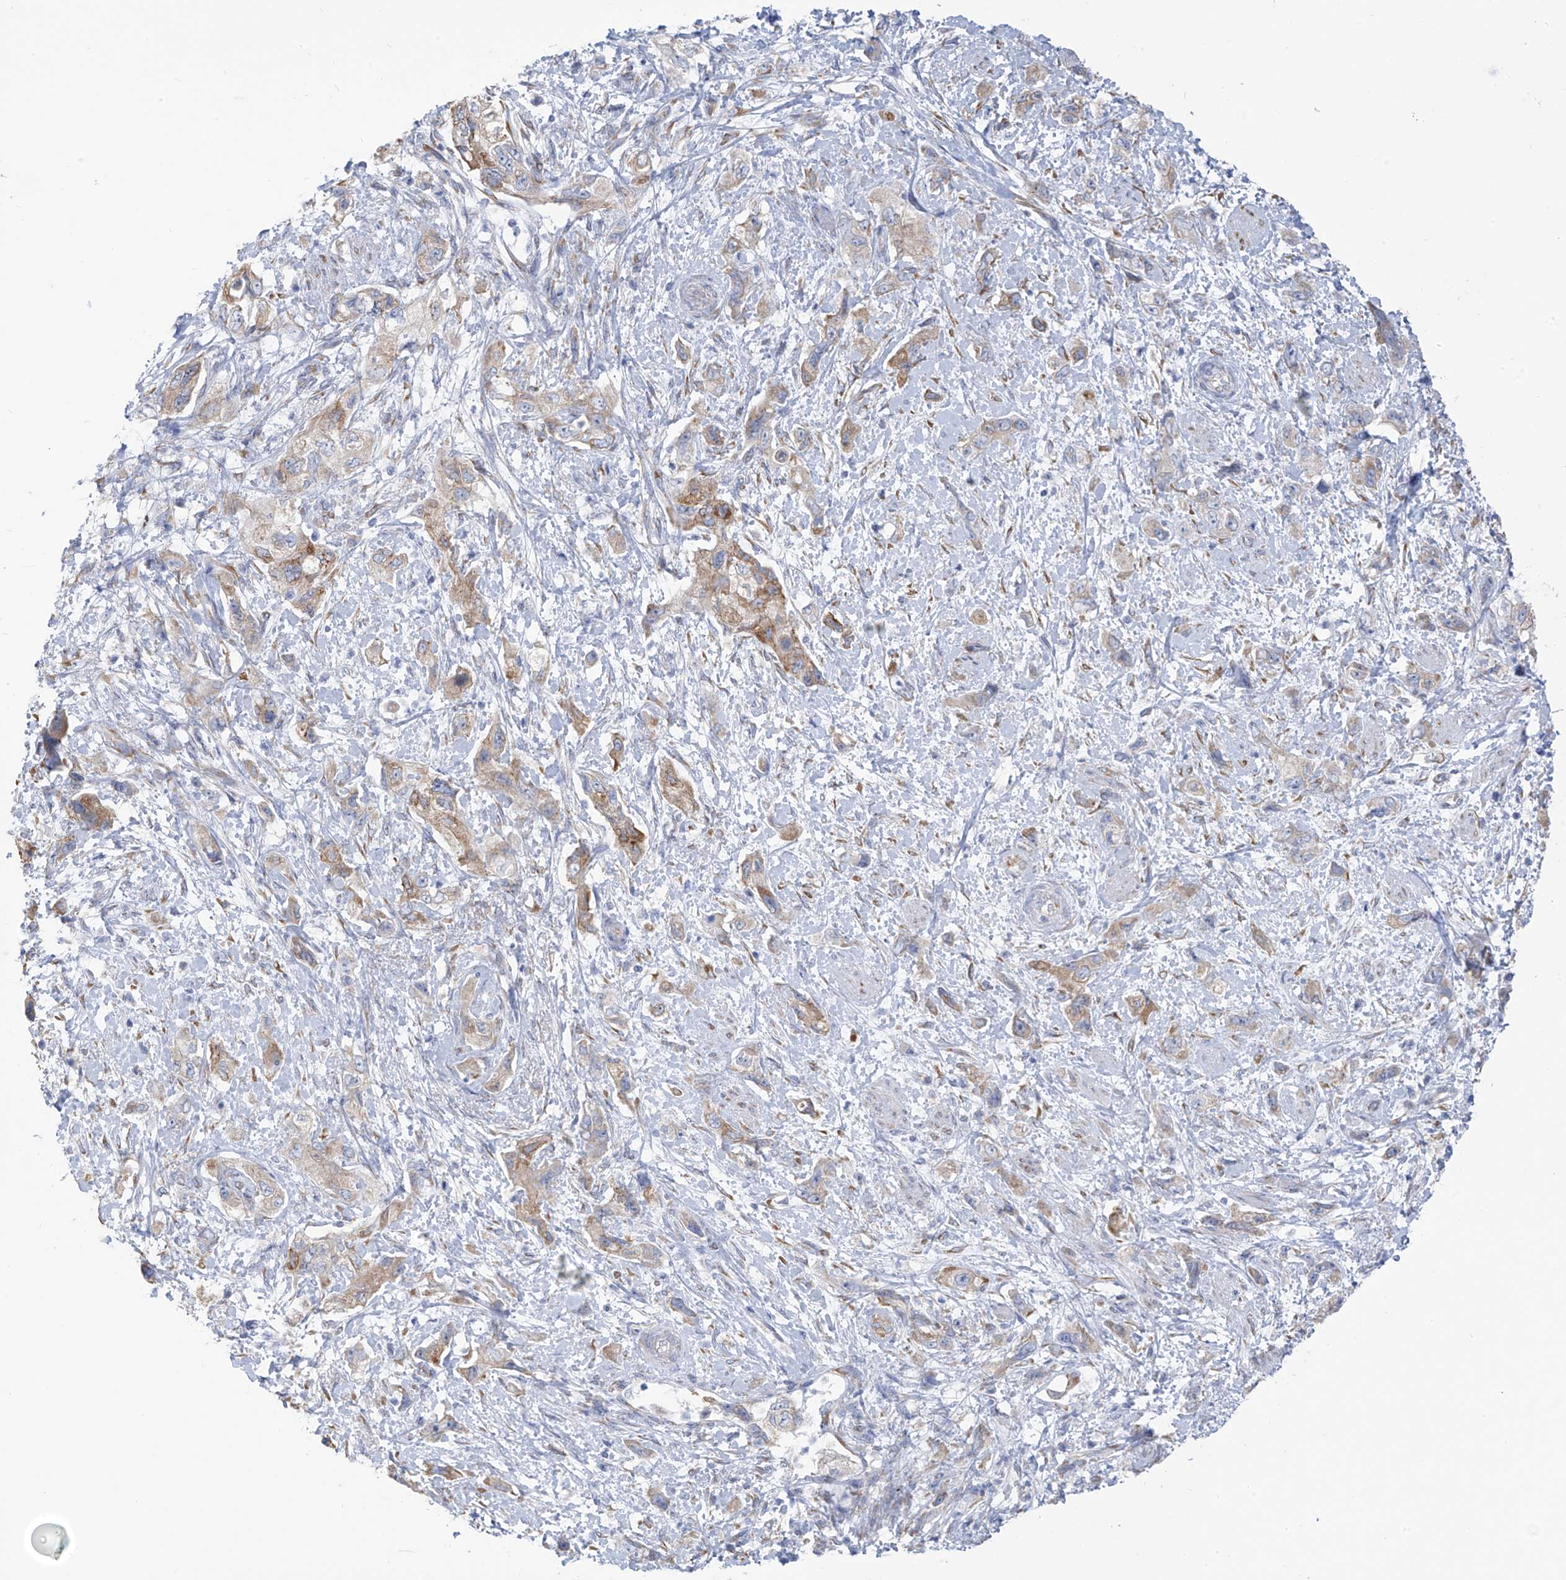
{"staining": {"intensity": "moderate", "quantity": "<25%", "location": "cytoplasmic/membranous"}, "tissue": "pancreatic cancer", "cell_type": "Tumor cells", "image_type": "cancer", "snomed": [{"axis": "morphology", "description": "Adenocarcinoma, NOS"}, {"axis": "topography", "description": "Pancreas"}], "caption": "Brown immunohistochemical staining in human pancreatic cancer shows moderate cytoplasmic/membranous expression in approximately <25% of tumor cells. (DAB IHC with brightfield microscopy, high magnification).", "gene": "RCN2", "patient": {"sex": "female", "age": 73}}